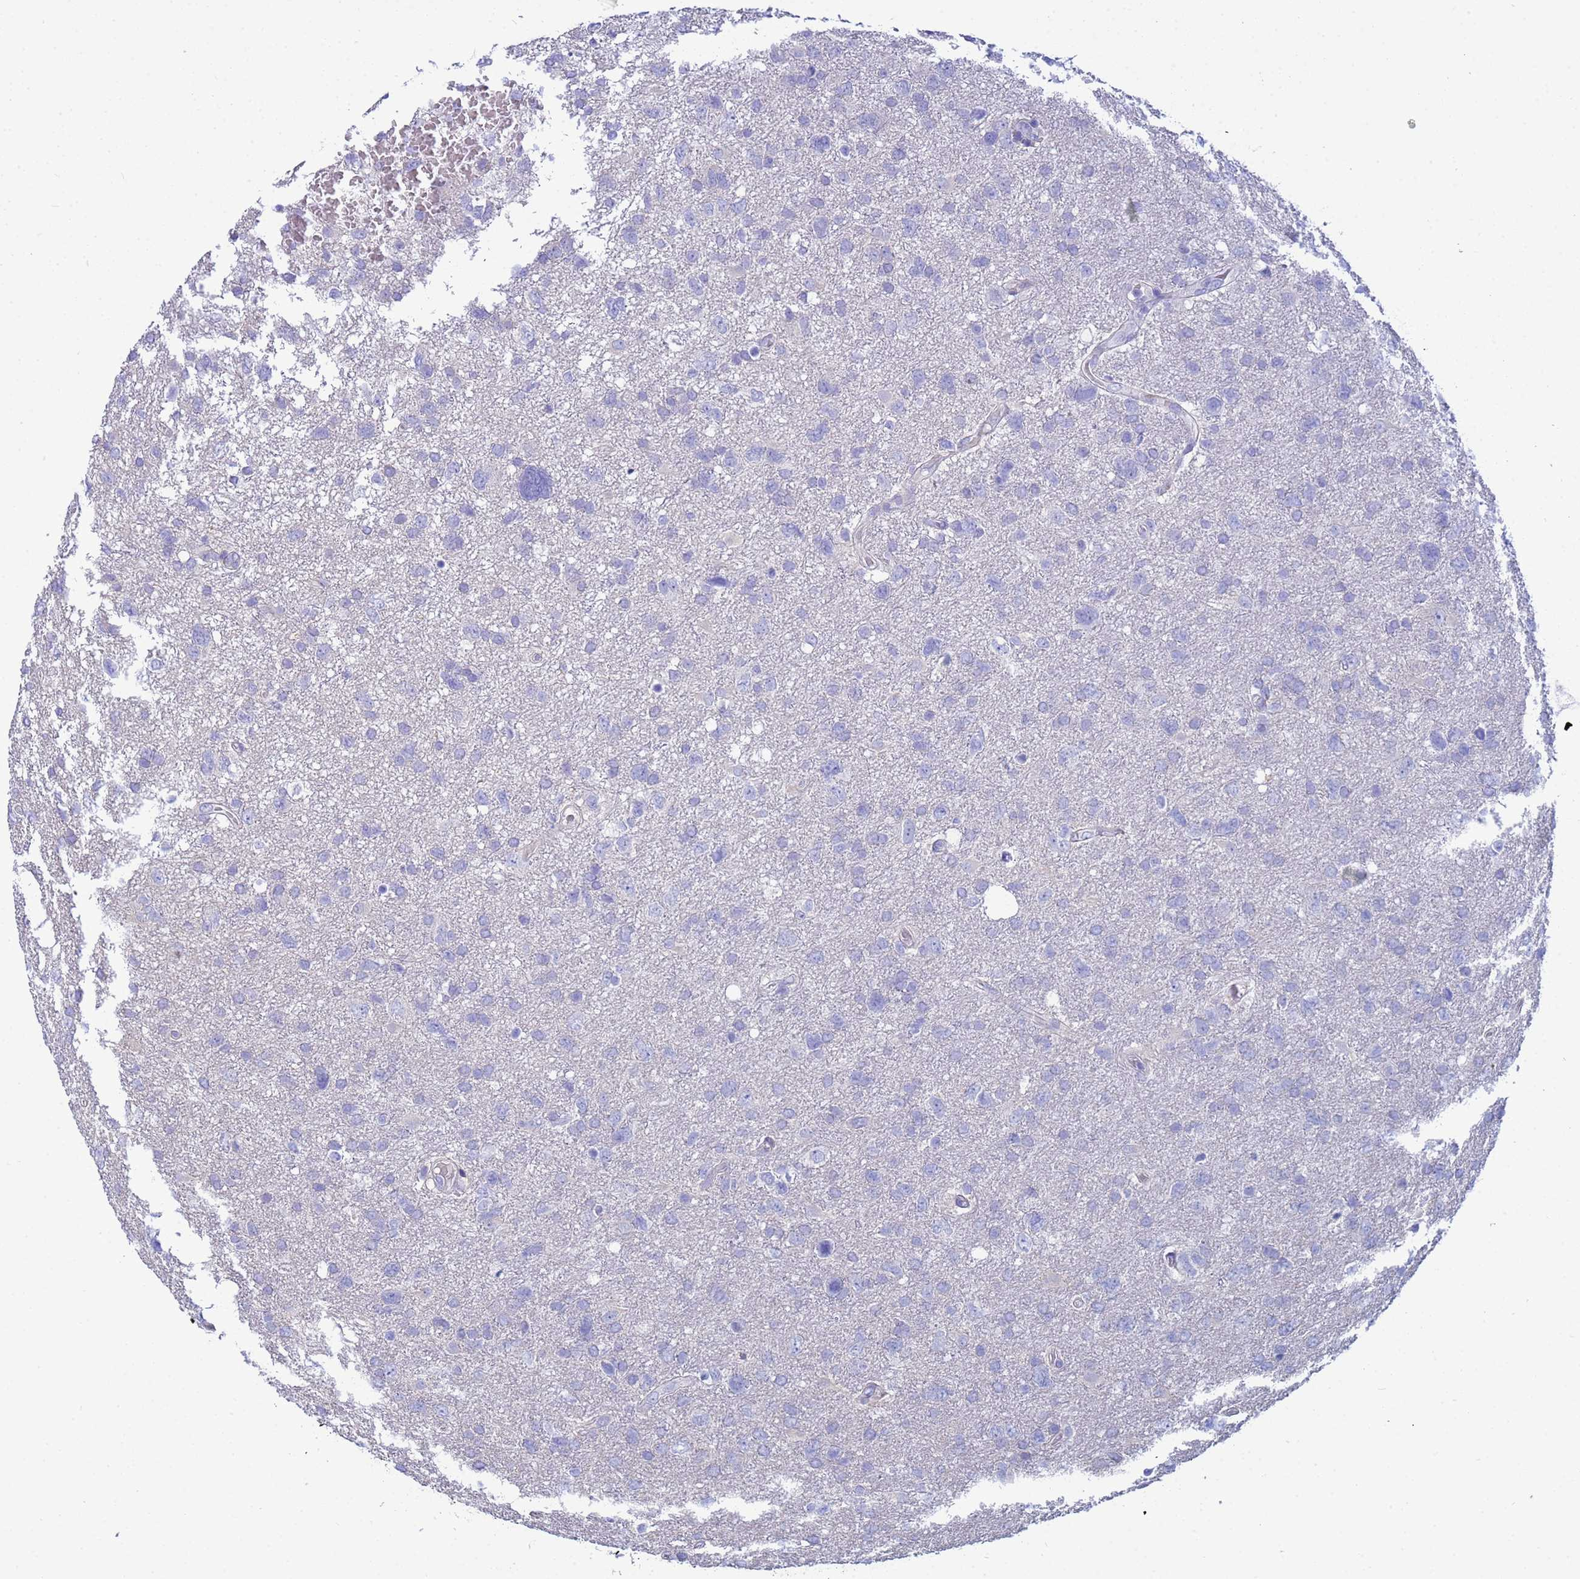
{"staining": {"intensity": "negative", "quantity": "none", "location": "none"}, "tissue": "glioma", "cell_type": "Tumor cells", "image_type": "cancer", "snomed": [{"axis": "morphology", "description": "Glioma, malignant, High grade"}, {"axis": "topography", "description": "Brain"}], "caption": "Tumor cells show no significant positivity in glioma. Nuclei are stained in blue.", "gene": "PPP6R1", "patient": {"sex": "male", "age": 61}}